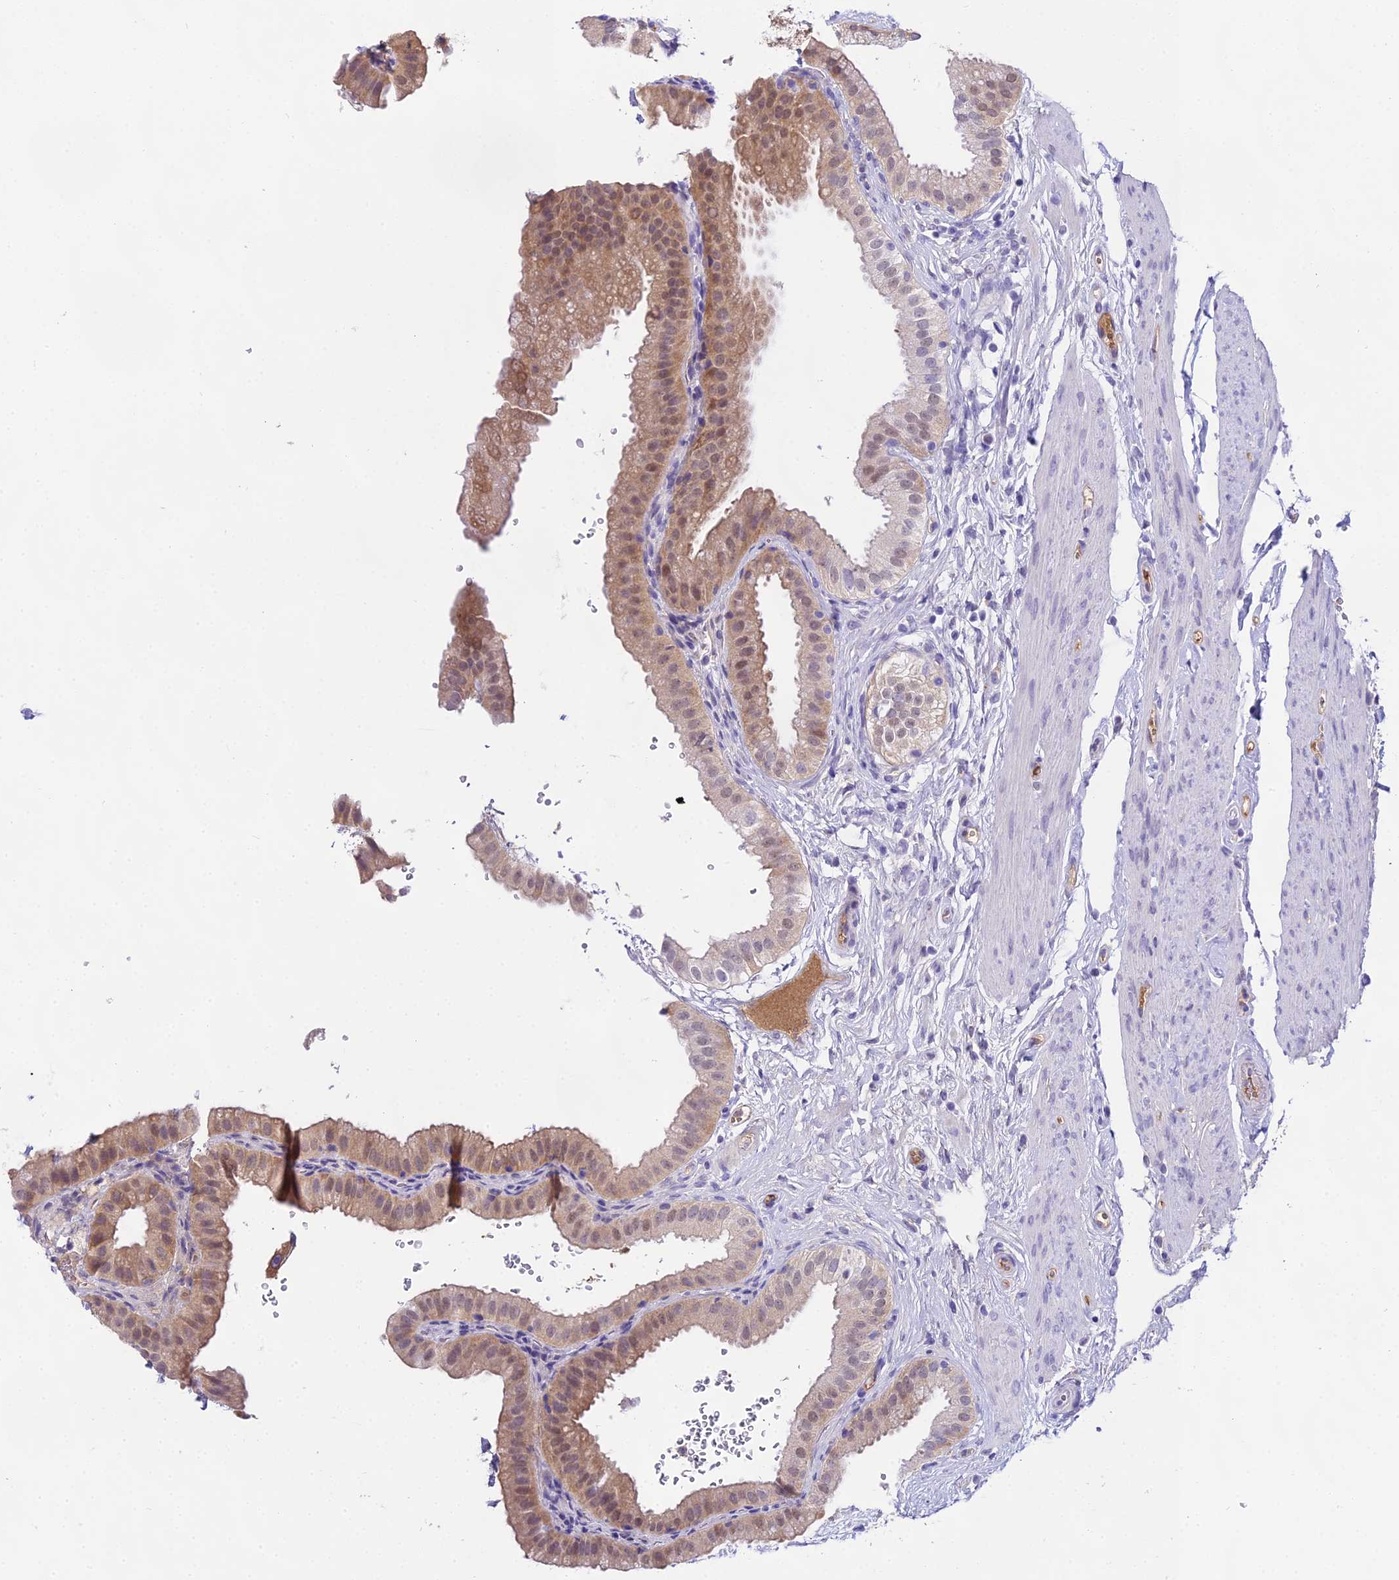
{"staining": {"intensity": "weak", "quantity": ">75%", "location": "cytoplasmic/membranous,nuclear"}, "tissue": "gallbladder", "cell_type": "Glandular cells", "image_type": "normal", "snomed": [{"axis": "morphology", "description": "Normal tissue, NOS"}, {"axis": "topography", "description": "Gallbladder"}], "caption": "This micrograph demonstrates immunohistochemistry (IHC) staining of normal human gallbladder, with low weak cytoplasmic/membranous,nuclear positivity in about >75% of glandular cells.", "gene": "MAT2A", "patient": {"sex": "female", "age": 61}}